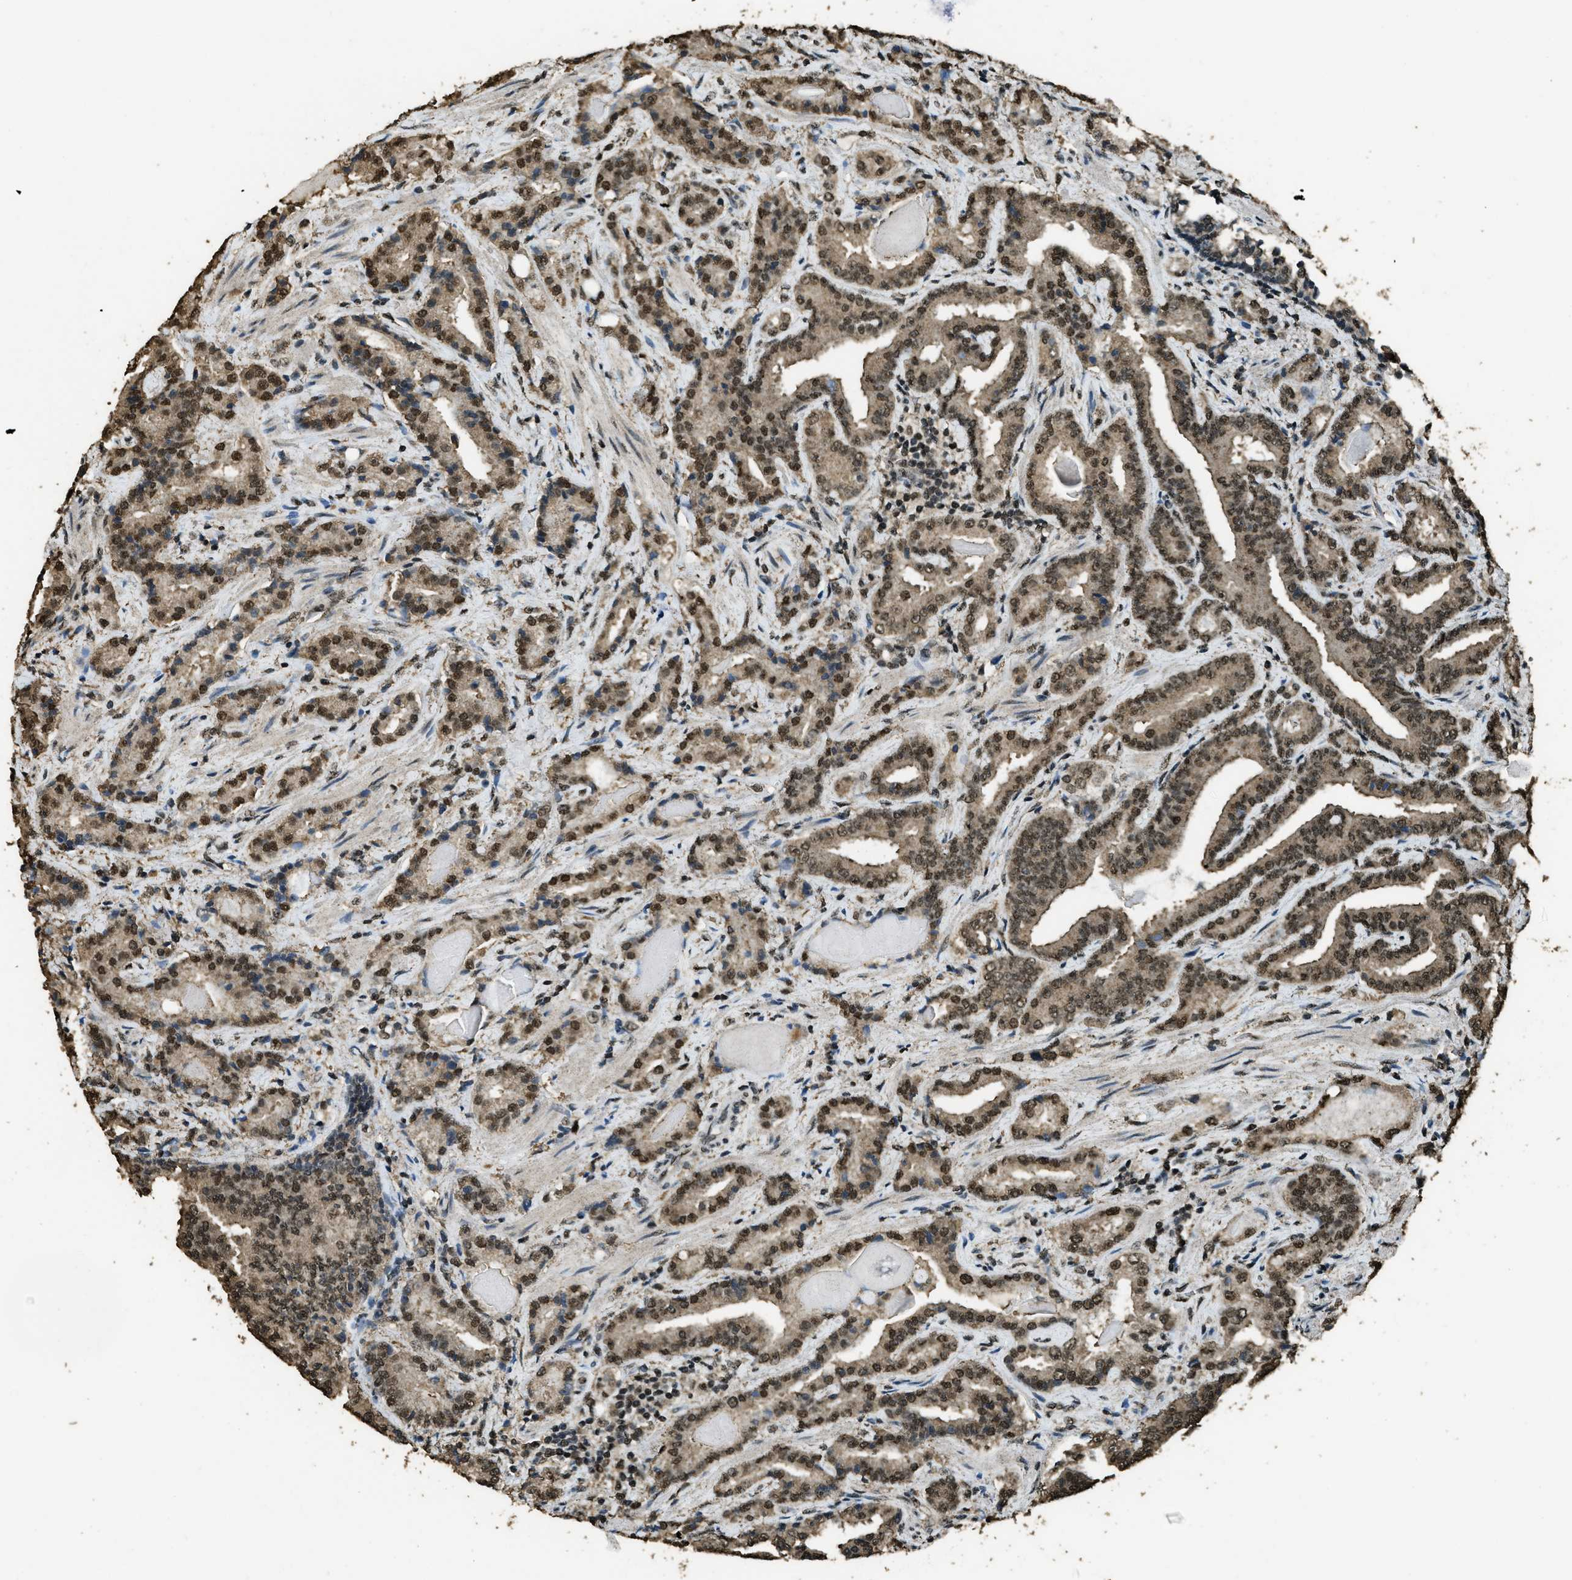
{"staining": {"intensity": "moderate", "quantity": ">75%", "location": "nuclear"}, "tissue": "prostate cancer", "cell_type": "Tumor cells", "image_type": "cancer", "snomed": [{"axis": "morphology", "description": "Adenocarcinoma, Low grade"}, {"axis": "topography", "description": "Prostate"}], "caption": "Immunohistochemical staining of human prostate cancer (low-grade adenocarcinoma) displays moderate nuclear protein positivity in about >75% of tumor cells. The staining was performed using DAB to visualize the protein expression in brown, while the nuclei were stained in blue with hematoxylin (Magnification: 20x).", "gene": "MYB", "patient": {"sex": "male", "age": 60}}